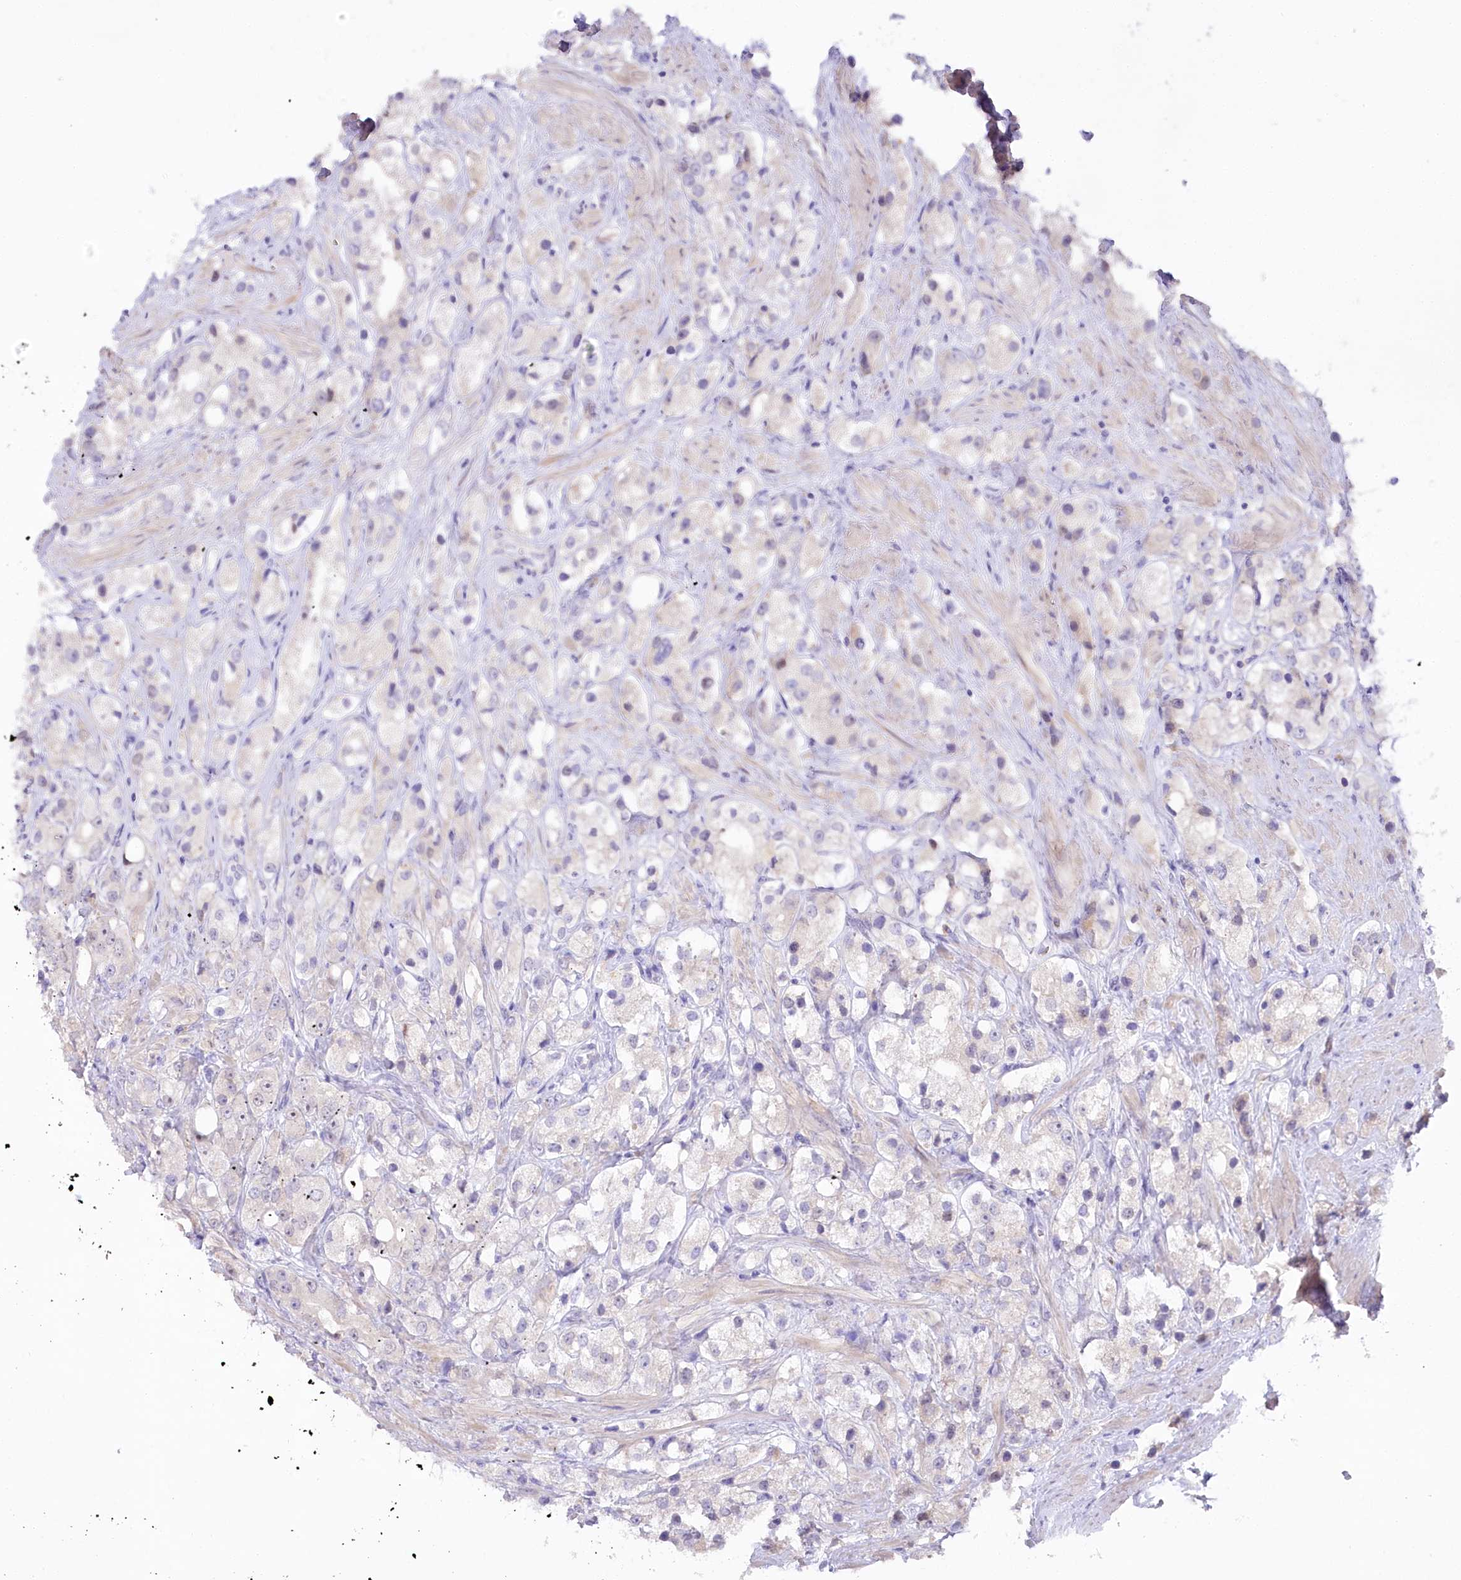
{"staining": {"intensity": "negative", "quantity": "none", "location": "none"}, "tissue": "prostate cancer", "cell_type": "Tumor cells", "image_type": "cancer", "snomed": [{"axis": "morphology", "description": "Adenocarcinoma, NOS"}, {"axis": "topography", "description": "Prostate"}], "caption": "Histopathology image shows no significant protein staining in tumor cells of prostate adenocarcinoma.", "gene": "MYOZ1", "patient": {"sex": "male", "age": 79}}